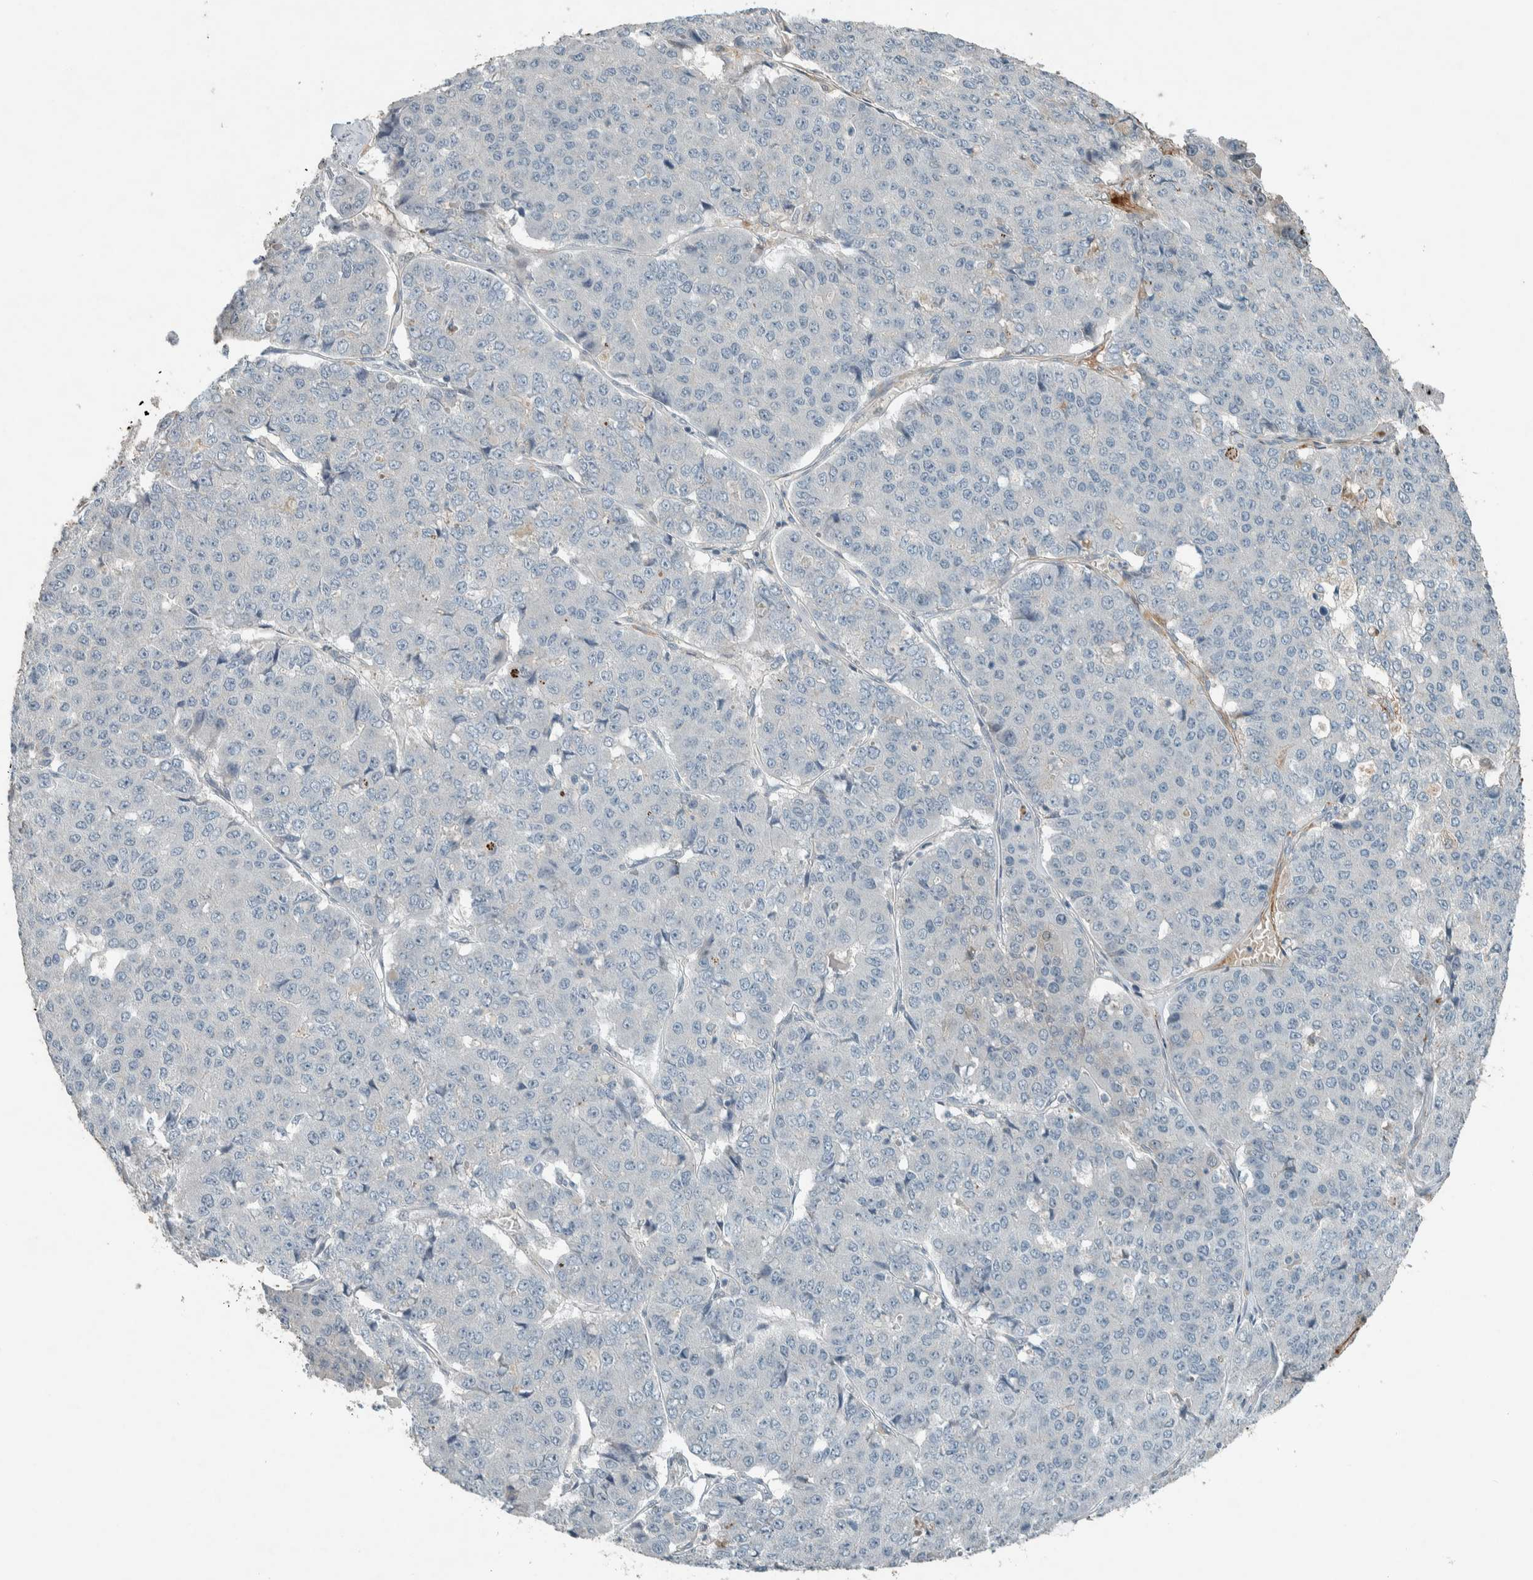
{"staining": {"intensity": "negative", "quantity": "none", "location": "none"}, "tissue": "pancreatic cancer", "cell_type": "Tumor cells", "image_type": "cancer", "snomed": [{"axis": "morphology", "description": "Adenocarcinoma, NOS"}, {"axis": "topography", "description": "Pancreas"}], "caption": "Pancreatic cancer (adenocarcinoma) was stained to show a protein in brown. There is no significant expression in tumor cells. The staining is performed using DAB brown chromogen with nuclei counter-stained in using hematoxylin.", "gene": "CERCAM", "patient": {"sex": "male", "age": 50}}